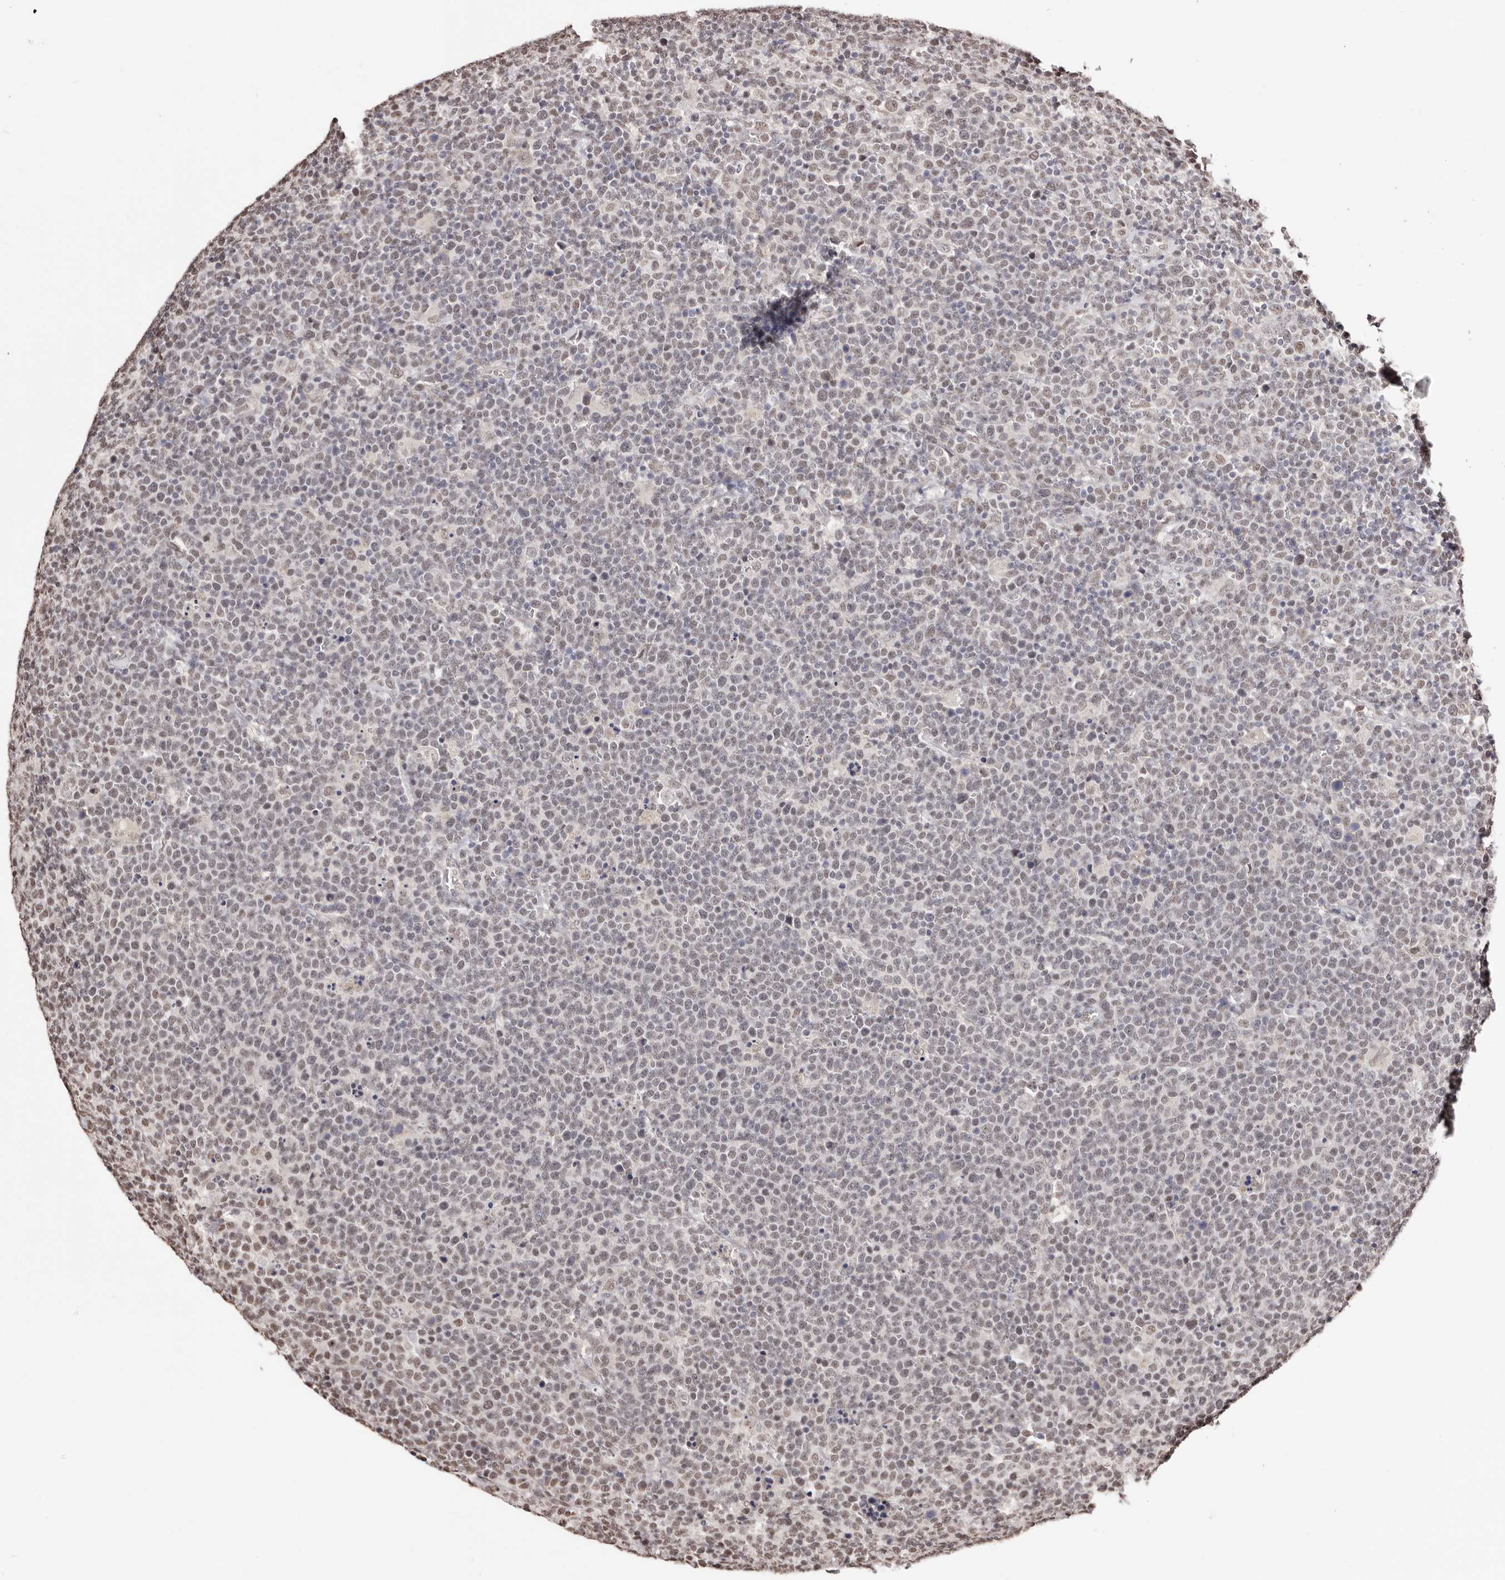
{"staining": {"intensity": "weak", "quantity": ">75%", "location": "nuclear"}, "tissue": "lymphoma", "cell_type": "Tumor cells", "image_type": "cancer", "snomed": [{"axis": "morphology", "description": "Malignant lymphoma, non-Hodgkin's type, High grade"}, {"axis": "topography", "description": "Lymph node"}], "caption": "IHC photomicrograph of neoplastic tissue: high-grade malignant lymphoma, non-Hodgkin's type stained using immunohistochemistry (IHC) exhibits low levels of weak protein expression localized specifically in the nuclear of tumor cells, appearing as a nuclear brown color.", "gene": "BICRAL", "patient": {"sex": "male", "age": 61}}